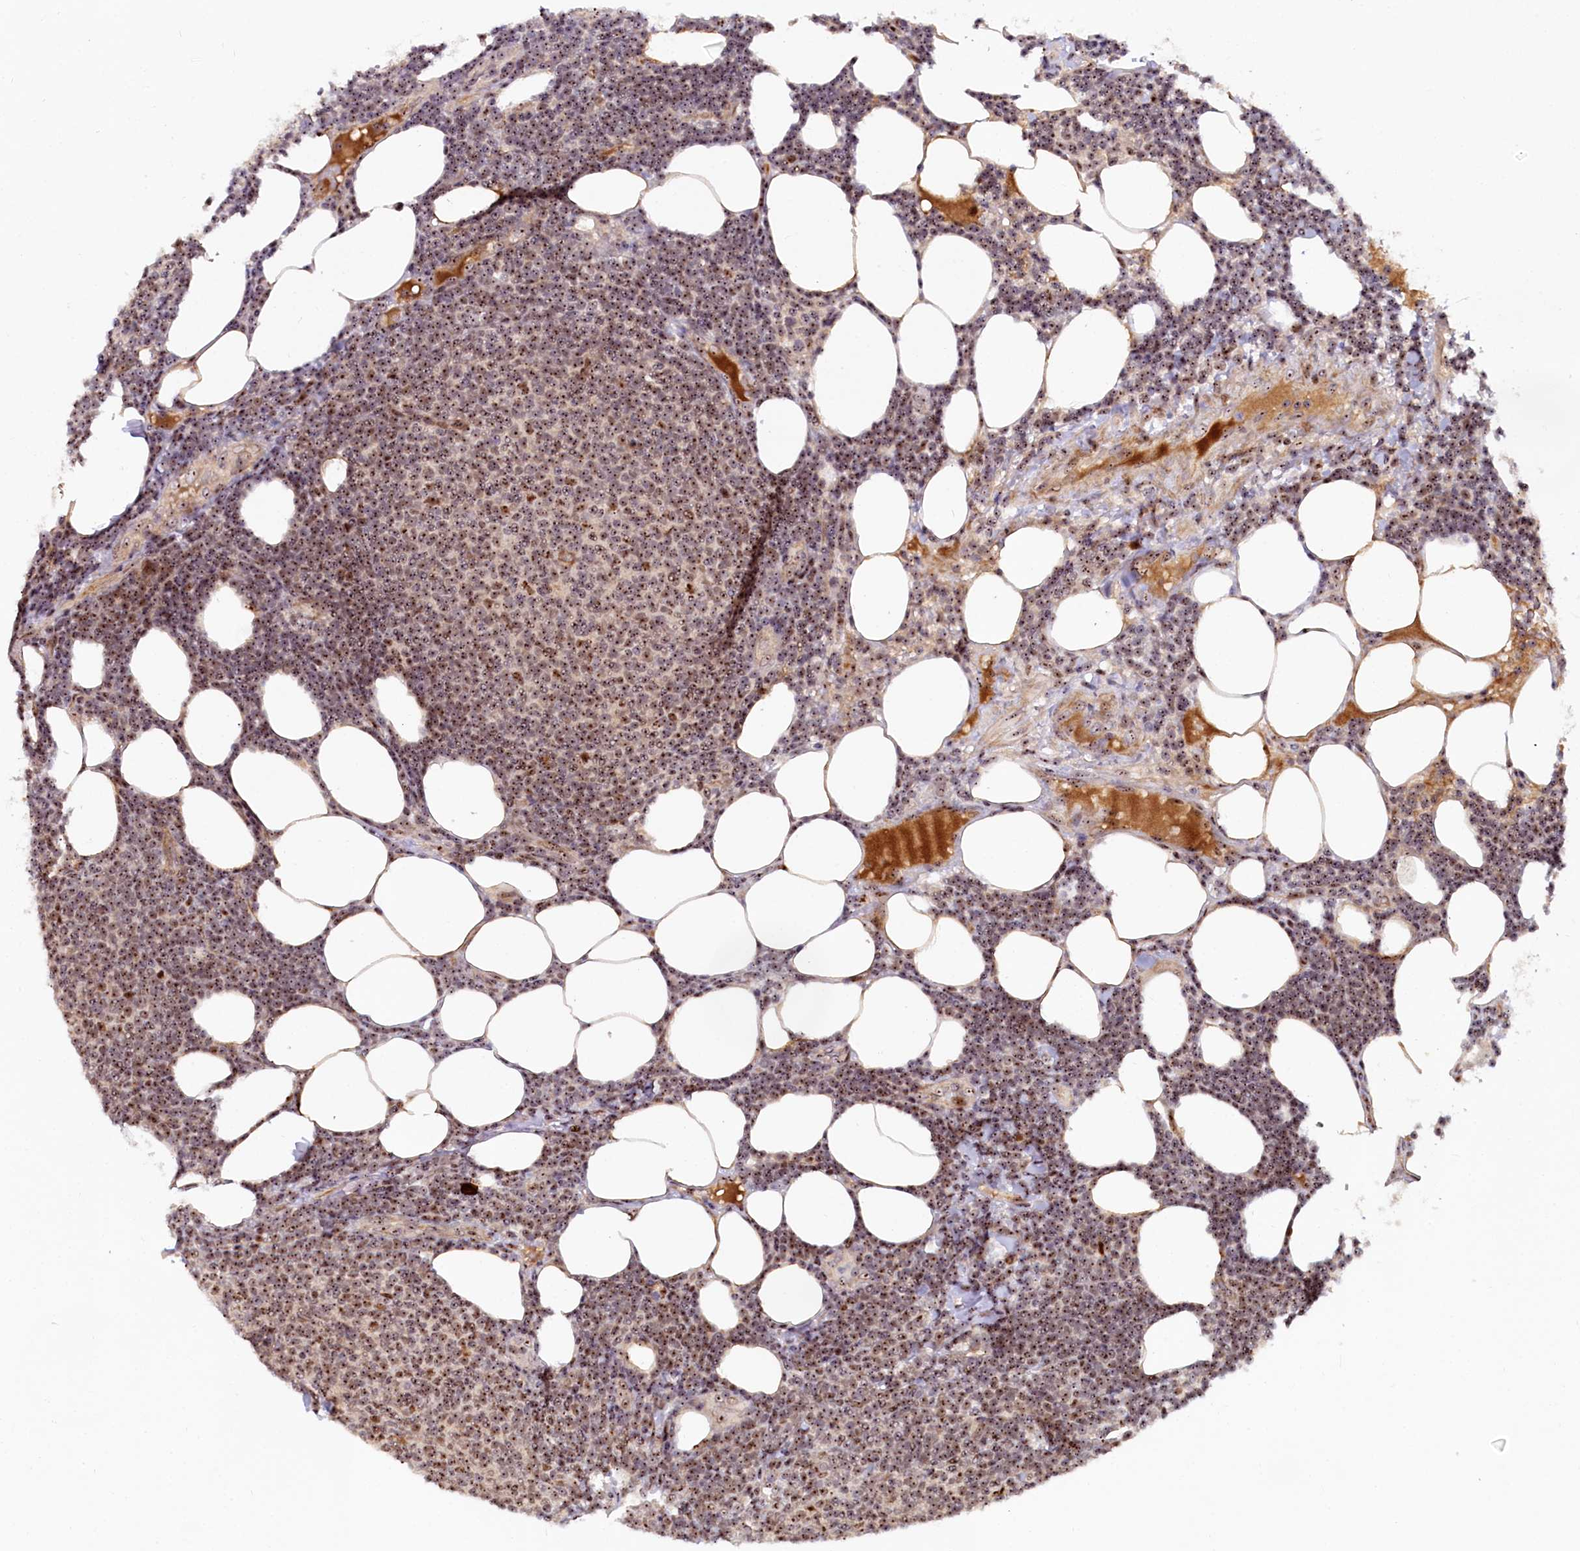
{"staining": {"intensity": "moderate", "quantity": ">75%", "location": "nuclear"}, "tissue": "lymphoma", "cell_type": "Tumor cells", "image_type": "cancer", "snomed": [{"axis": "morphology", "description": "Malignant lymphoma, non-Hodgkin's type, Low grade"}, {"axis": "topography", "description": "Lymph node"}], "caption": "Immunohistochemistry (IHC) micrograph of malignant lymphoma, non-Hodgkin's type (low-grade) stained for a protein (brown), which displays medium levels of moderate nuclear positivity in approximately >75% of tumor cells.", "gene": "TCOF1", "patient": {"sex": "male", "age": 66}}